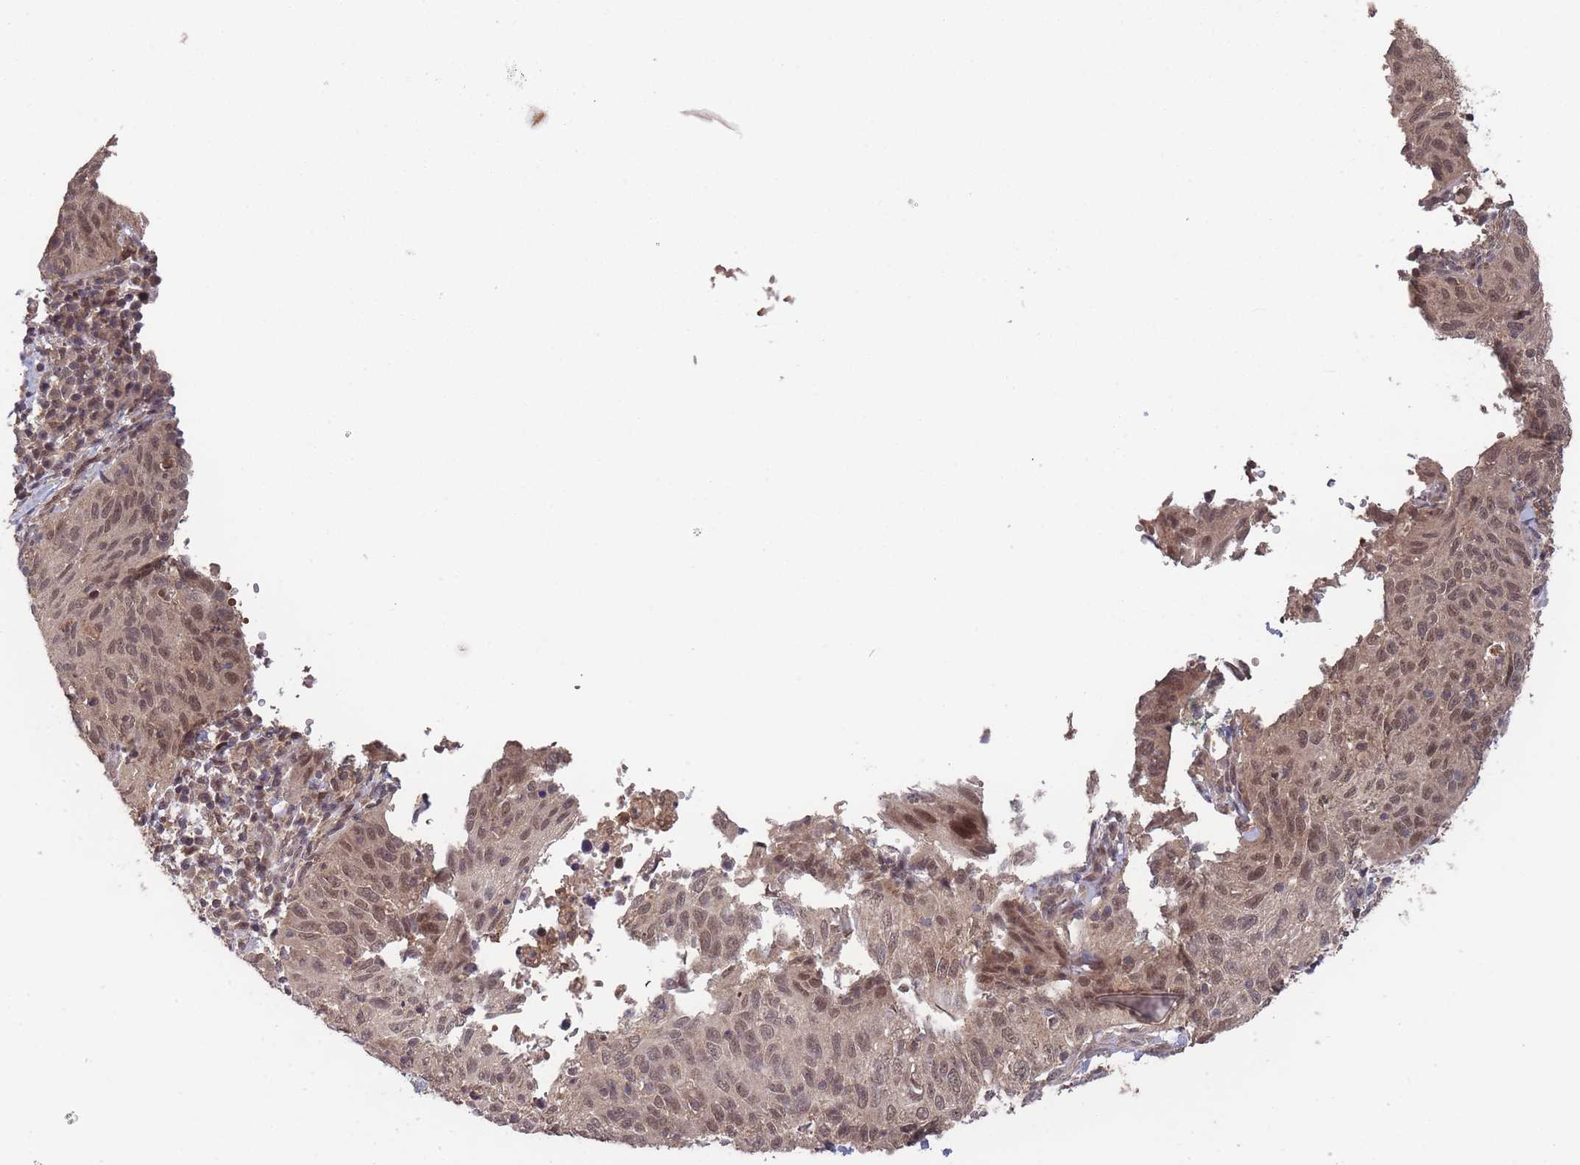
{"staining": {"intensity": "moderate", "quantity": ">75%", "location": "nuclear"}, "tissue": "cervical cancer", "cell_type": "Tumor cells", "image_type": "cancer", "snomed": [{"axis": "morphology", "description": "Squamous cell carcinoma, NOS"}, {"axis": "topography", "description": "Cervix"}], "caption": "Immunohistochemical staining of squamous cell carcinoma (cervical) exhibits medium levels of moderate nuclear protein expression in about >75% of tumor cells.", "gene": "SF3B1", "patient": {"sex": "female", "age": 30}}